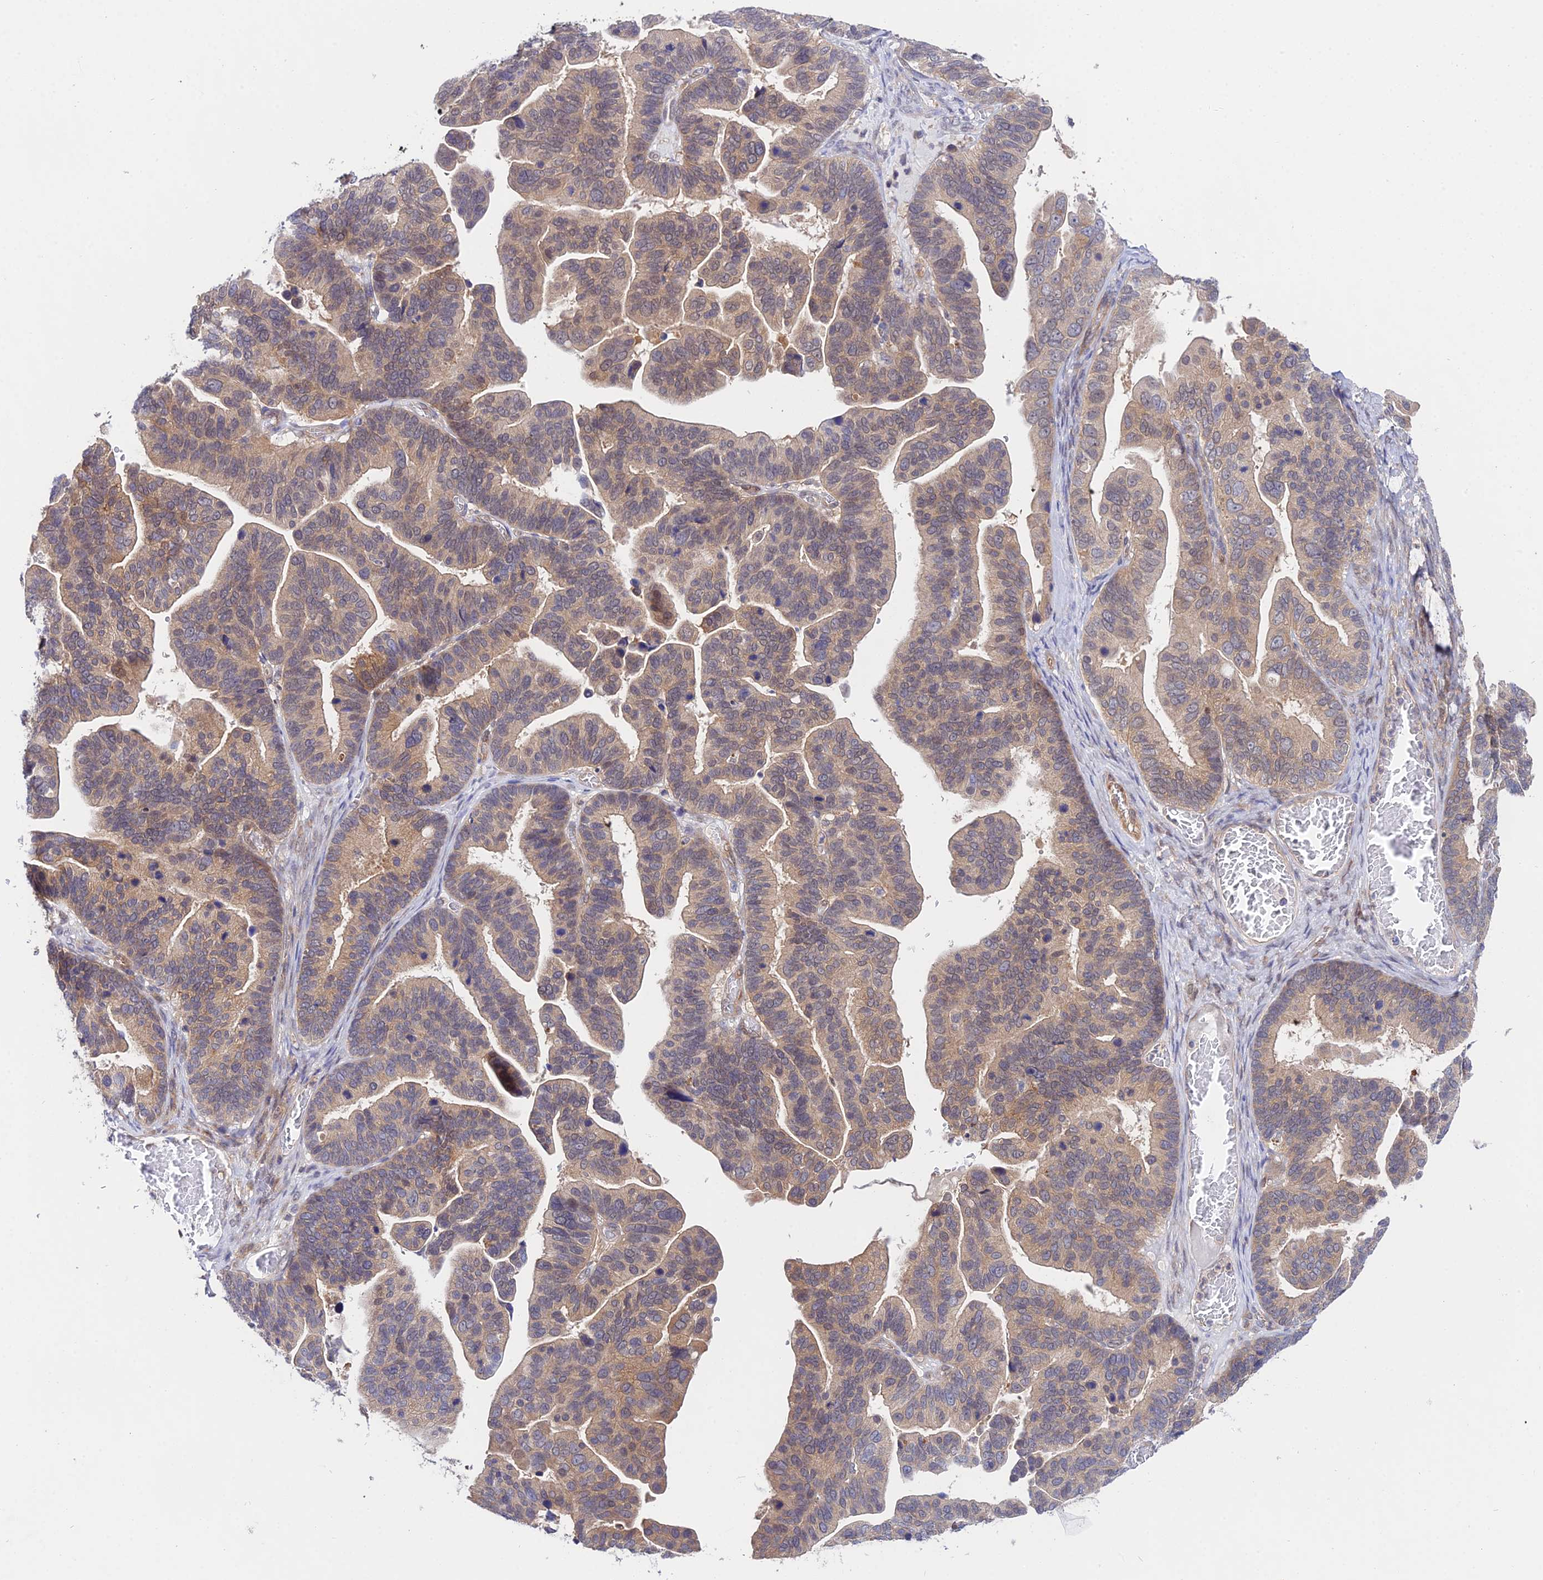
{"staining": {"intensity": "weak", "quantity": ">75%", "location": "cytoplasmic/membranous,nuclear"}, "tissue": "ovarian cancer", "cell_type": "Tumor cells", "image_type": "cancer", "snomed": [{"axis": "morphology", "description": "Cystadenocarcinoma, serous, NOS"}, {"axis": "topography", "description": "Ovary"}], "caption": "High-magnification brightfield microscopy of ovarian serous cystadenocarcinoma stained with DAB (3,3'-diaminobenzidine) (brown) and counterstained with hematoxylin (blue). tumor cells exhibit weak cytoplasmic/membranous and nuclear expression is identified in approximately>75% of cells. (Stains: DAB in brown, nuclei in blue, Microscopy: brightfield microscopy at high magnification).", "gene": "PPP2R2C", "patient": {"sex": "female", "age": 56}}